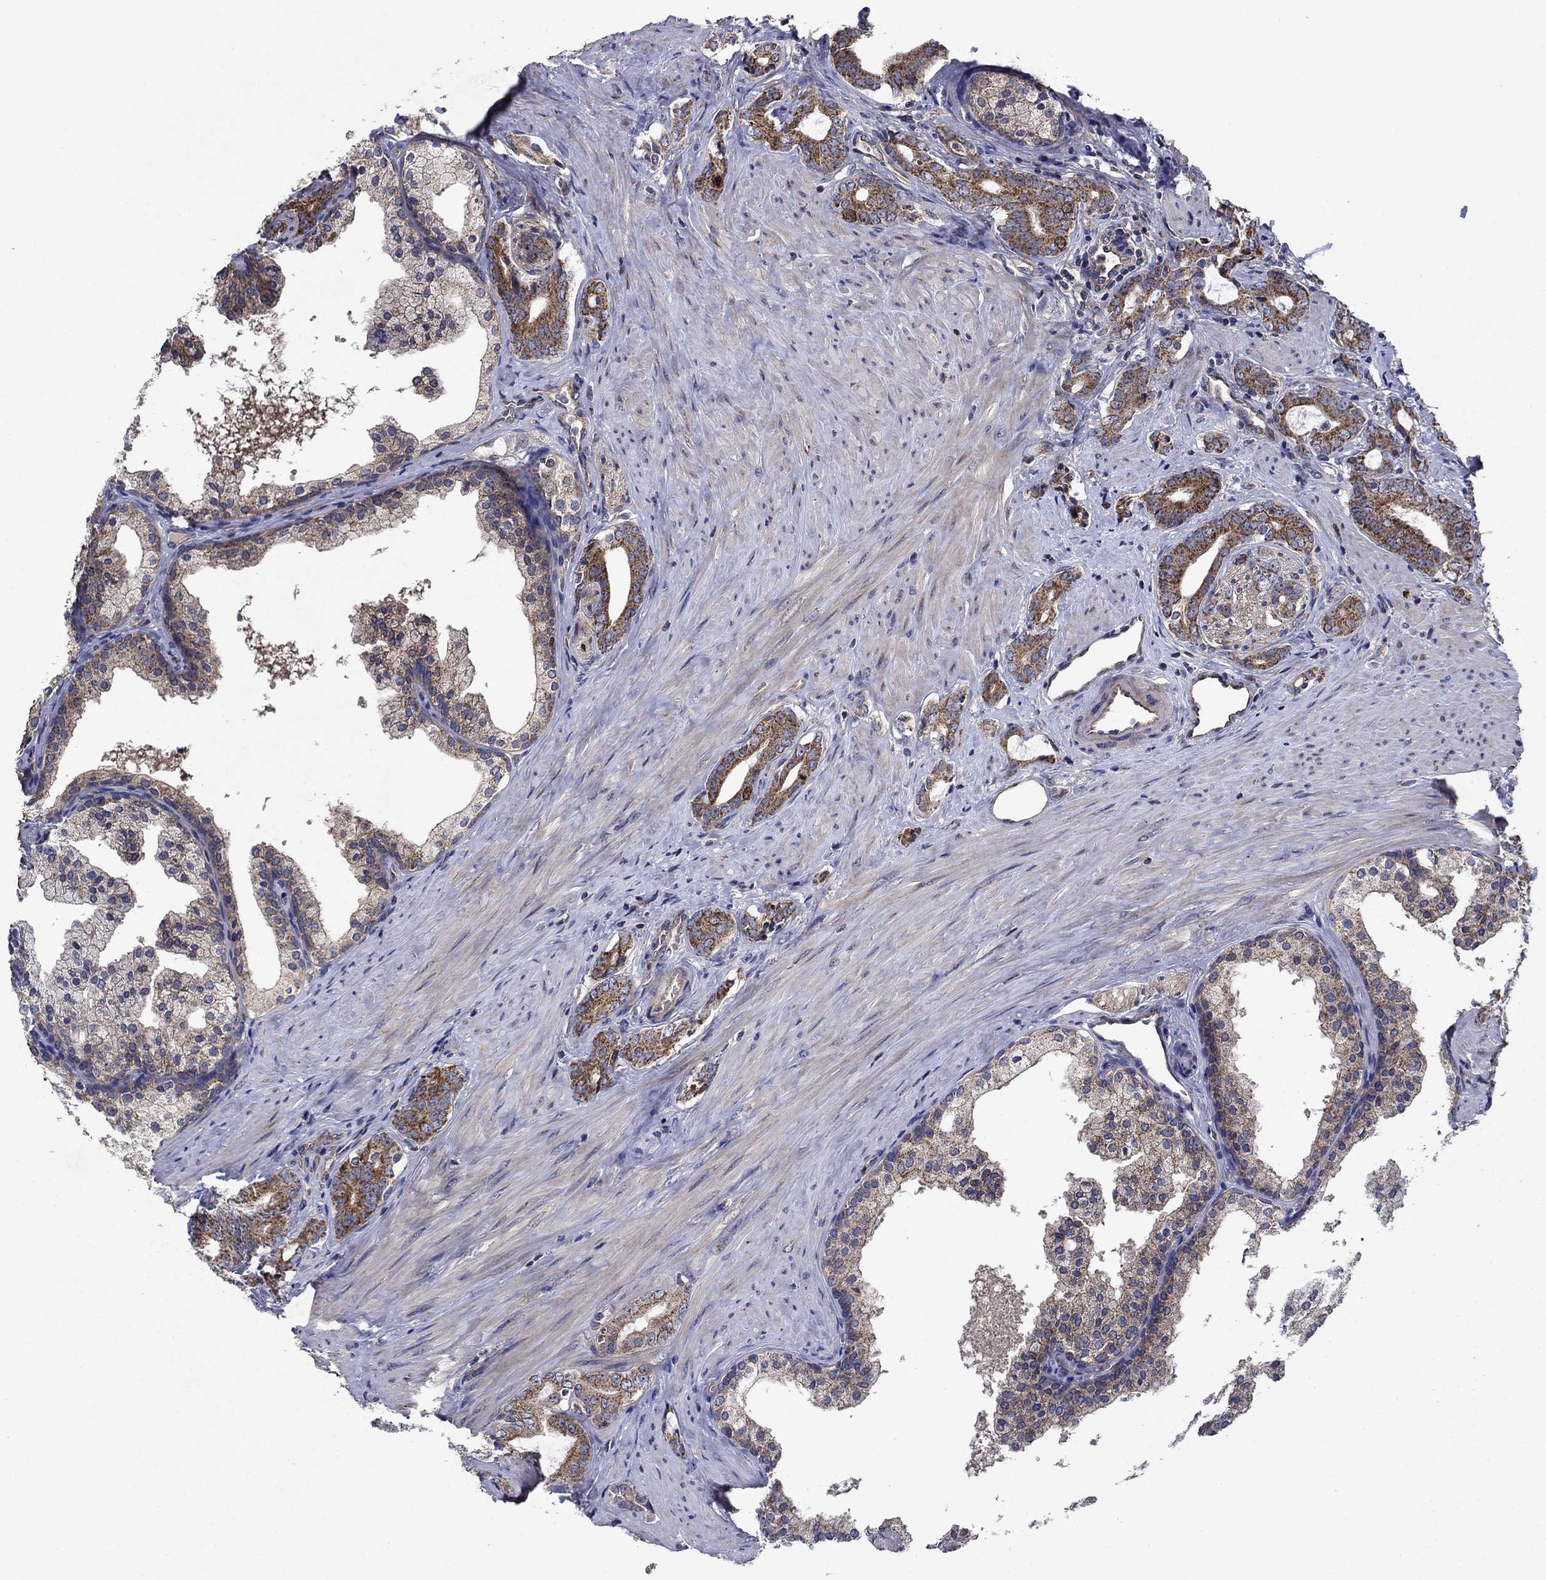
{"staining": {"intensity": "strong", "quantity": ">75%", "location": "cytoplasmic/membranous"}, "tissue": "prostate cancer", "cell_type": "Tumor cells", "image_type": "cancer", "snomed": [{"axis": "morphology", "description": "Adenocarcinoma, NOS"}, {"axis": "topography", "description": "Prostate"}], "caption": "High-power microscopy captured an immunohistochemistry (IHC) micrograph of adenocarcinoma (prostate), revealing strong cytoplasmic/membranous expression in about >75% of tumor cells.", "gene": "KIF22", "patient": {"sex": "male", "age": 55}}